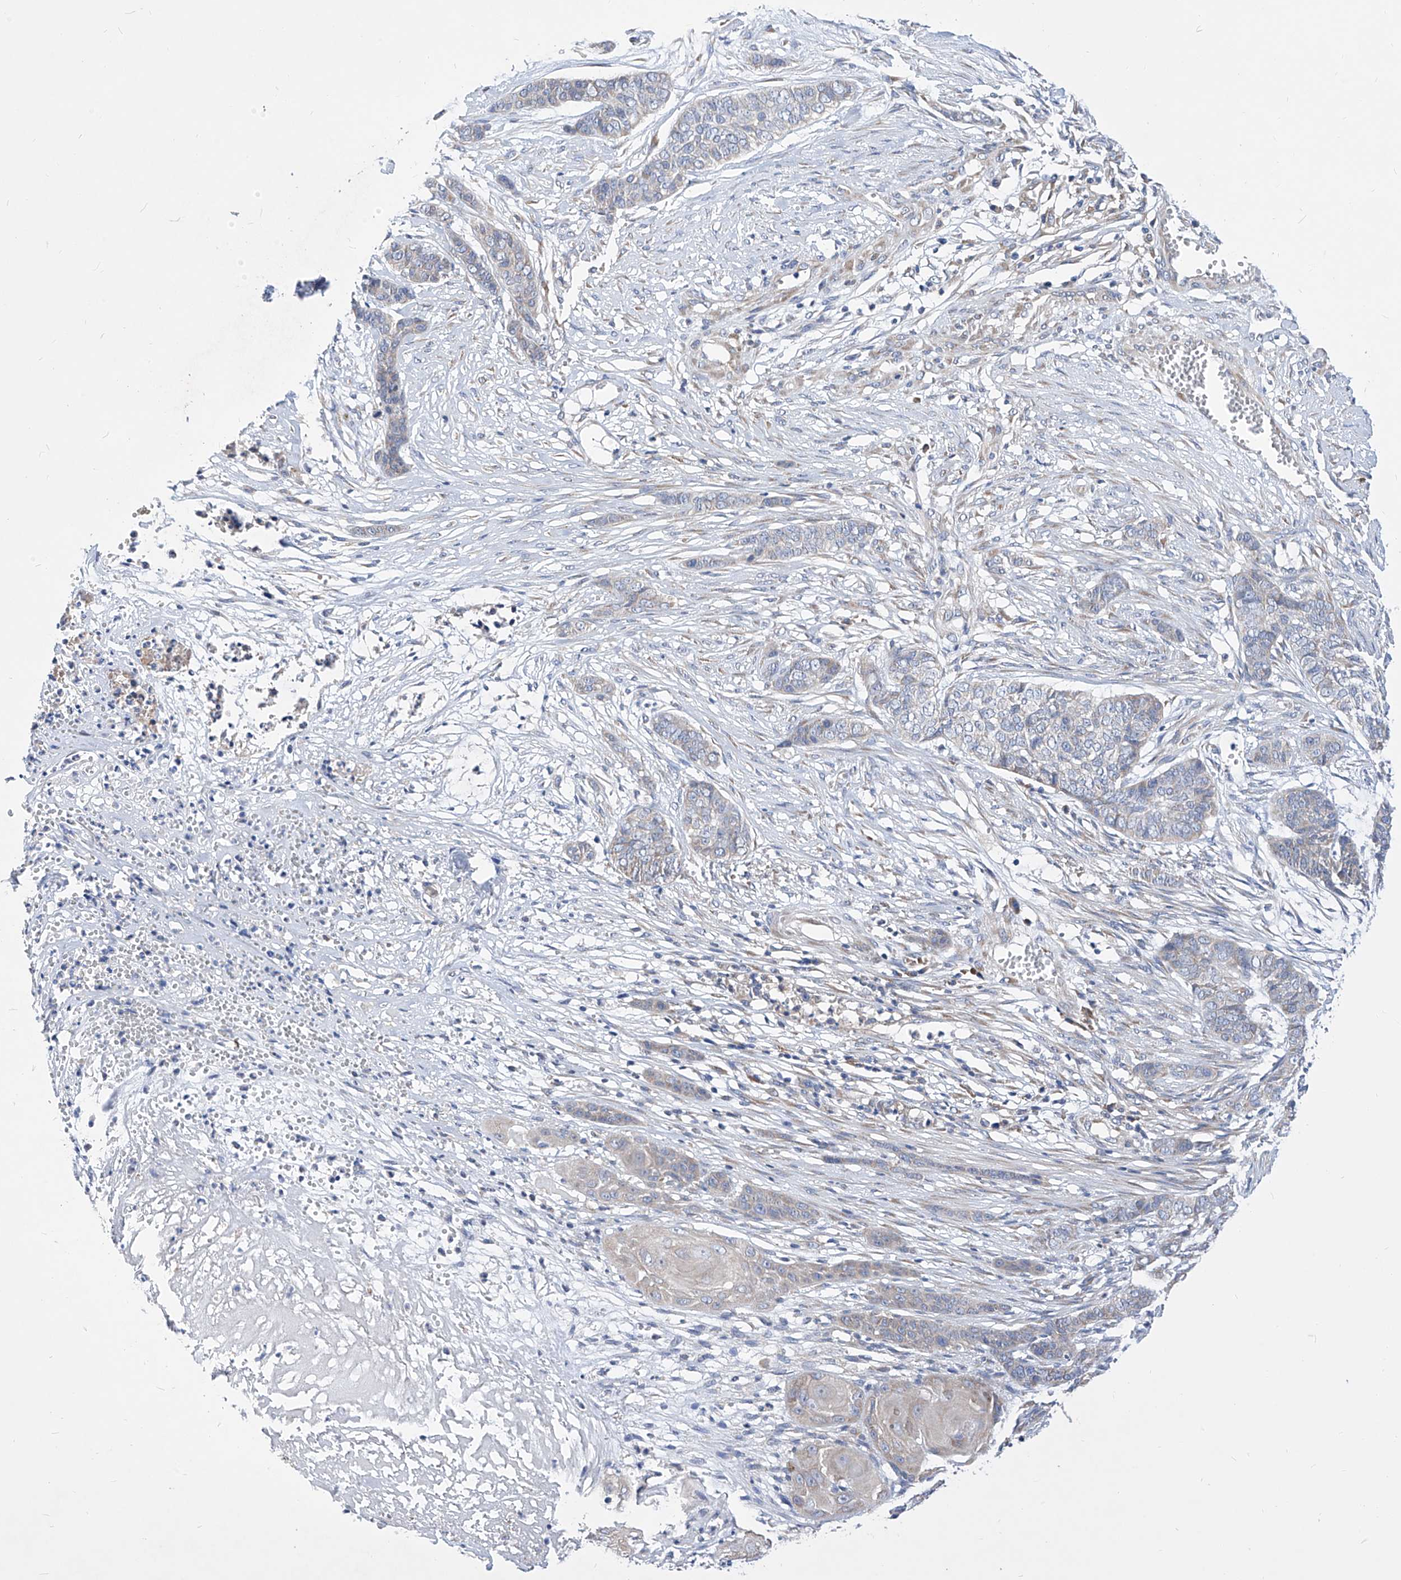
{"staining": {"intensity": "negative", "quantity": "none", "location": "none"}, "tissue": "skin cancer", "cell_type": "Tumor cells", "image_type": "cancer", "snomed": [{"axis": "morphology", "description": "Basal cell carcinoma"}, {"axis": "topography", "description": "Skin"}], "caption": "Immunohistochemical staining of skin cancer reveals no significant positivity in tumor cells.", "gene": "UFL1", "patient": {"sex": "female", "age": 64}}